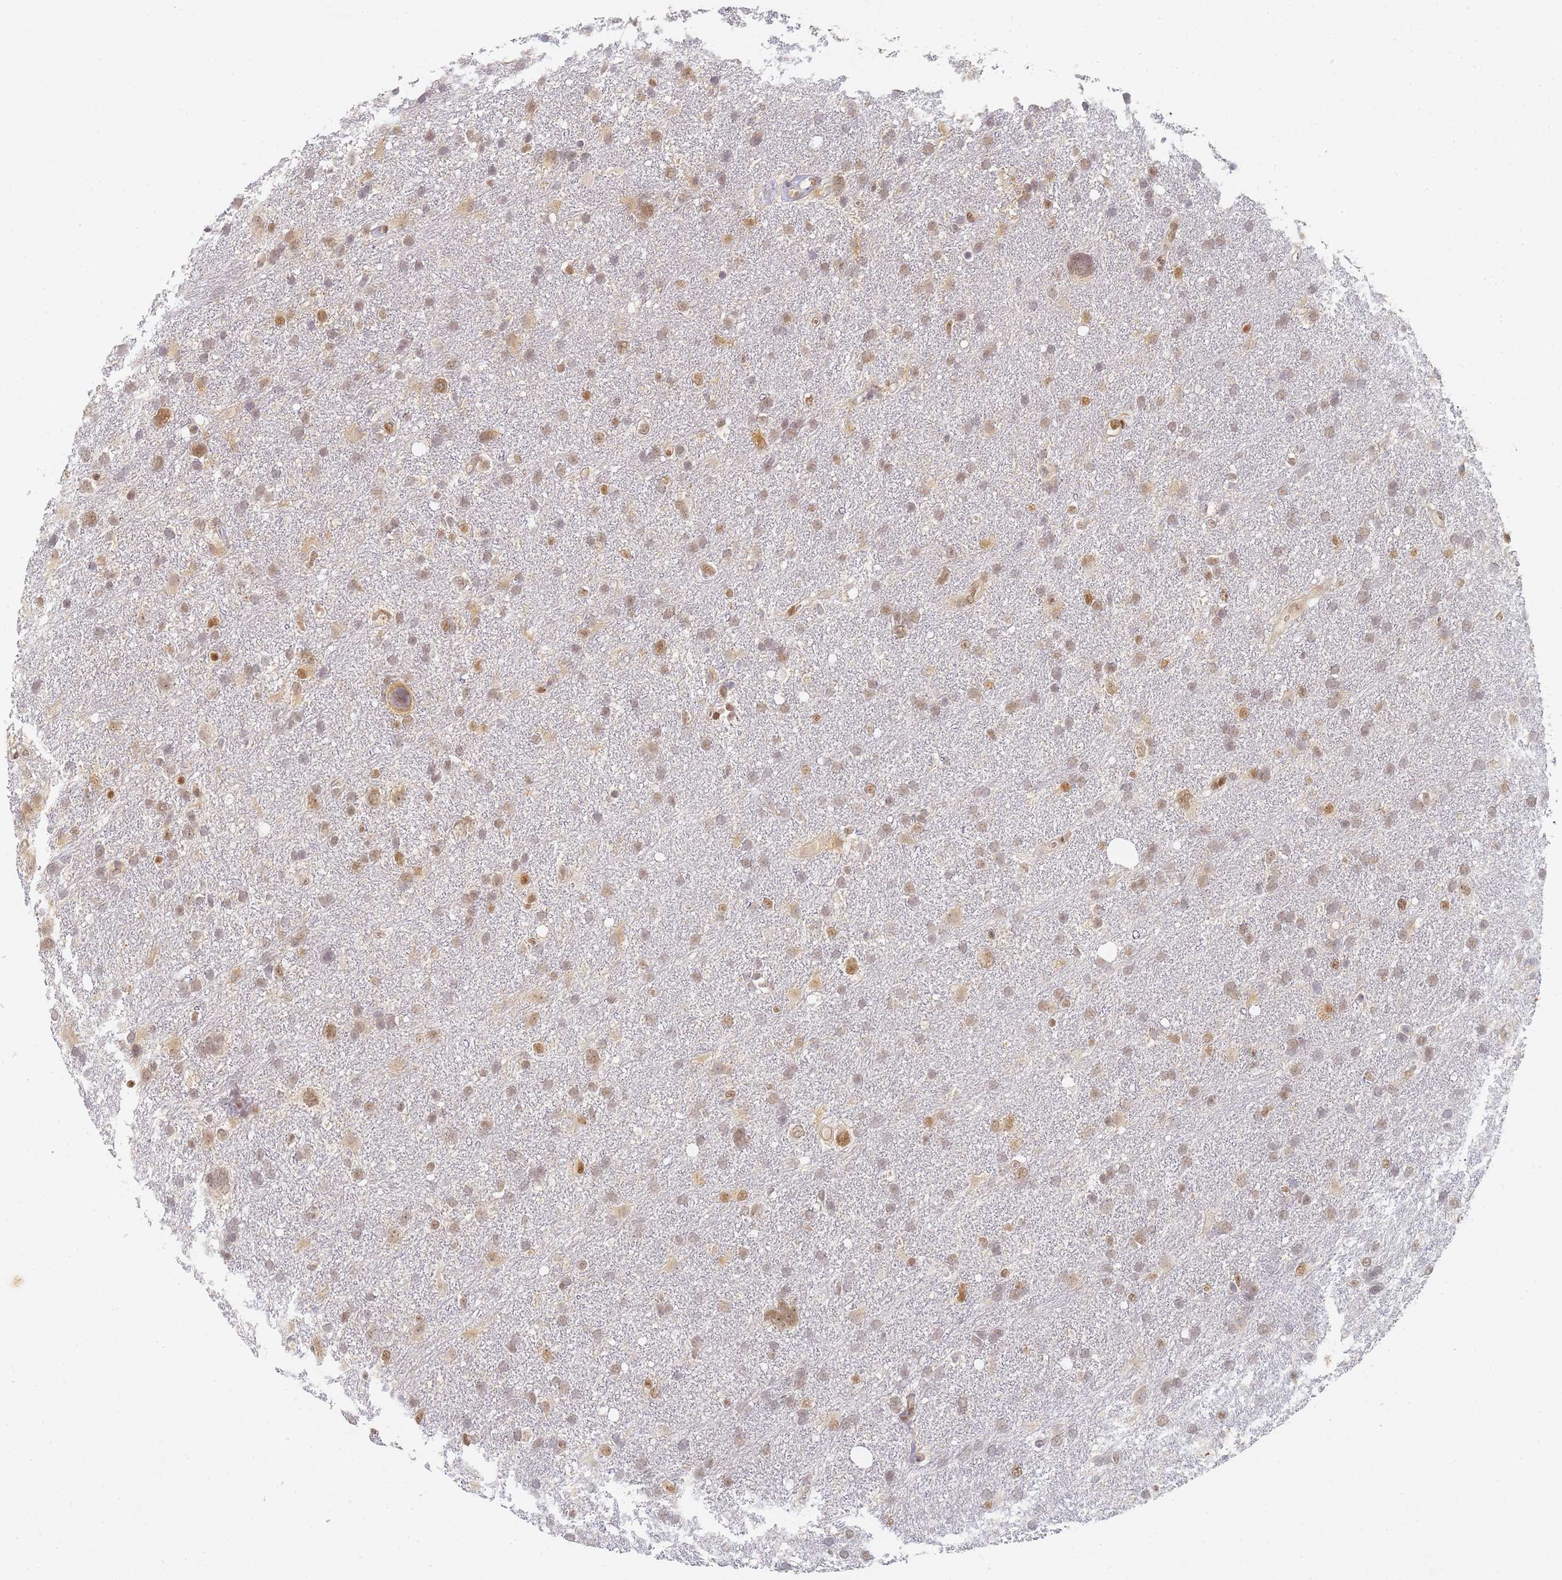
{"staining": {"intensity": "moderate", "quantity": "25%-75%", "location": "nuclear"}, "tissue": "glioma", "cell_type": "Tumor cells", "image_type": "cancer", "snomed": [{"axis": "morphology", "description": "Glioma, malignant, High grade"}, {"axis": "topography", "description": "Brain"}], "caption": "Moderate nuclear positivity for a protein is present in approximately 25%-75% of tumor cells of glioma using immunohistochemistry.", "gene": "HMCES", "patient": {"sex": "male", "age": 61}}